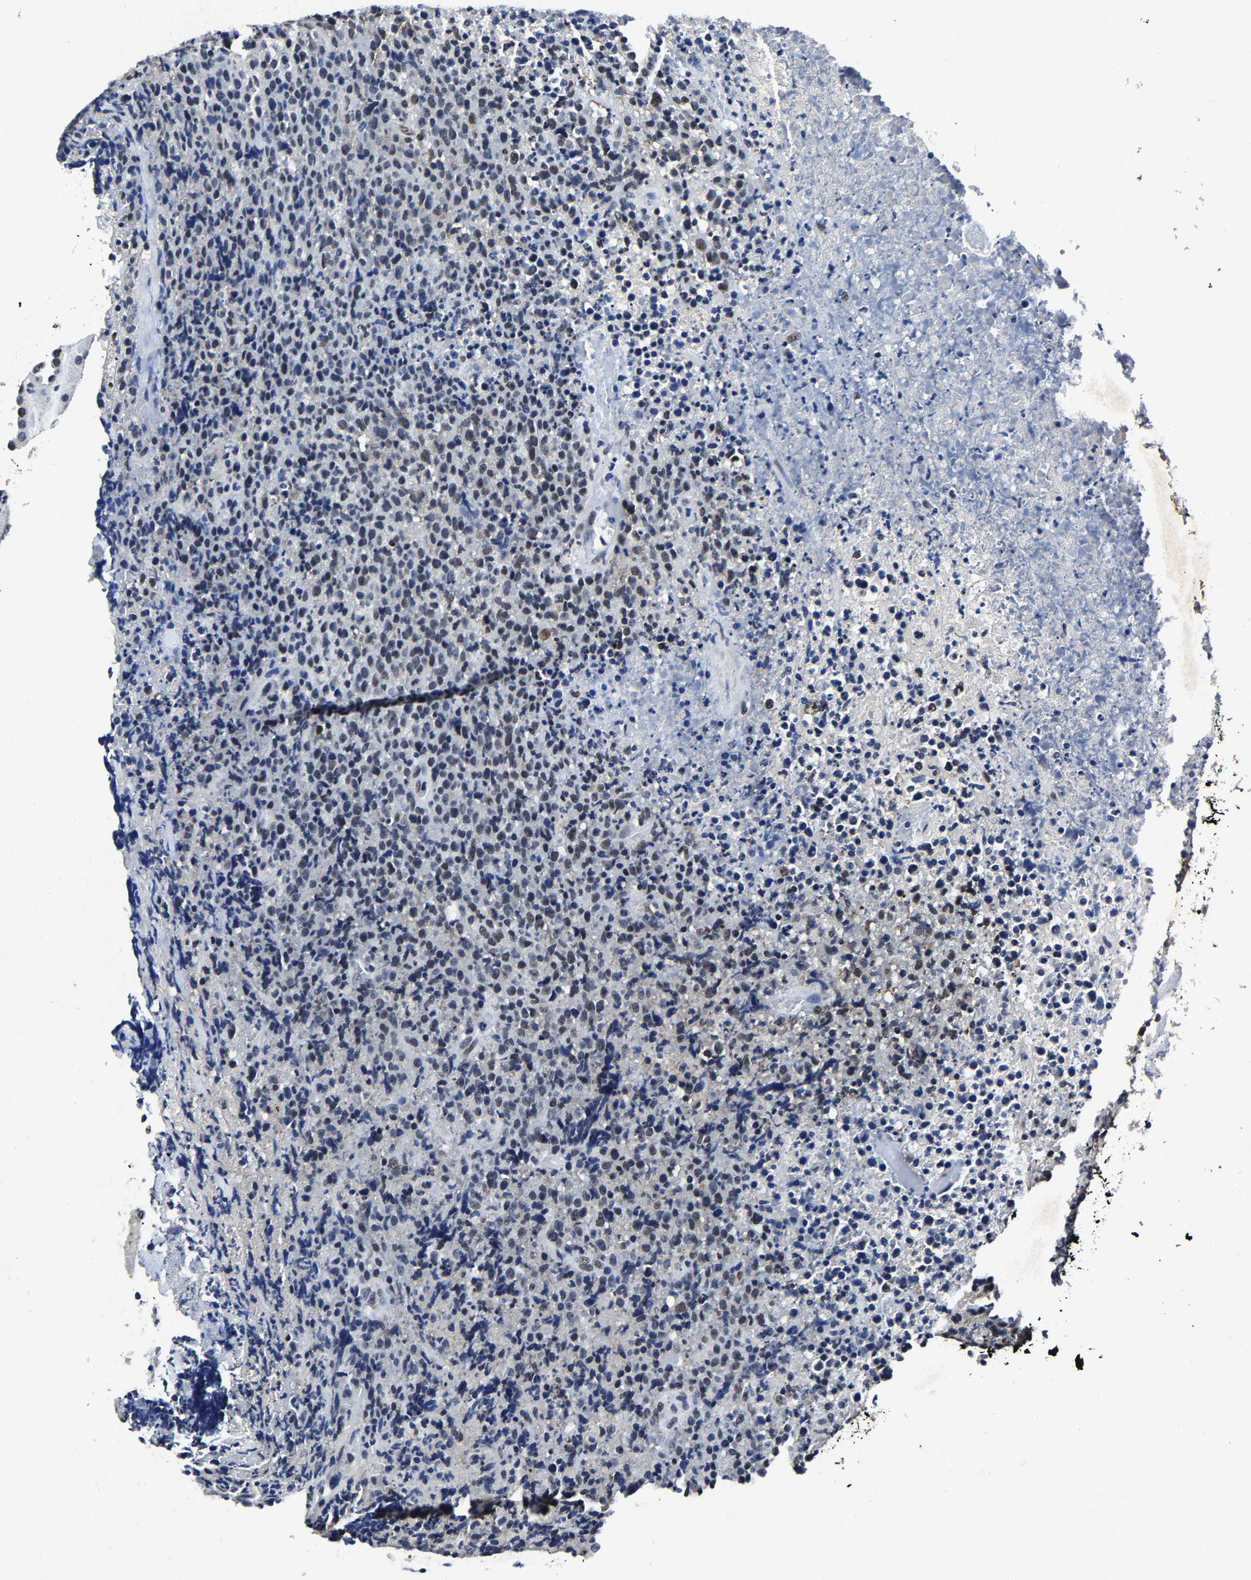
{"staining": {"intensity": "weak", "quantity": "<25%", "location": "nuclear"}, "tissue": "lymphoma", "cell_type": "Tumor cells", "image_type": "cancer", "snomed": [{"axis": "morphology", "description": "Malignant lymphoma, non-Hodgkin's type, Low grade"}, {"axis": "topography", "description": "Lymph node"}], "caption": "Immunohistochemistry (IHC) of lymphoma displays no staining in tumor cells.", "gene": "RBM45", "patient": {"sex": "male", "age": 66}}